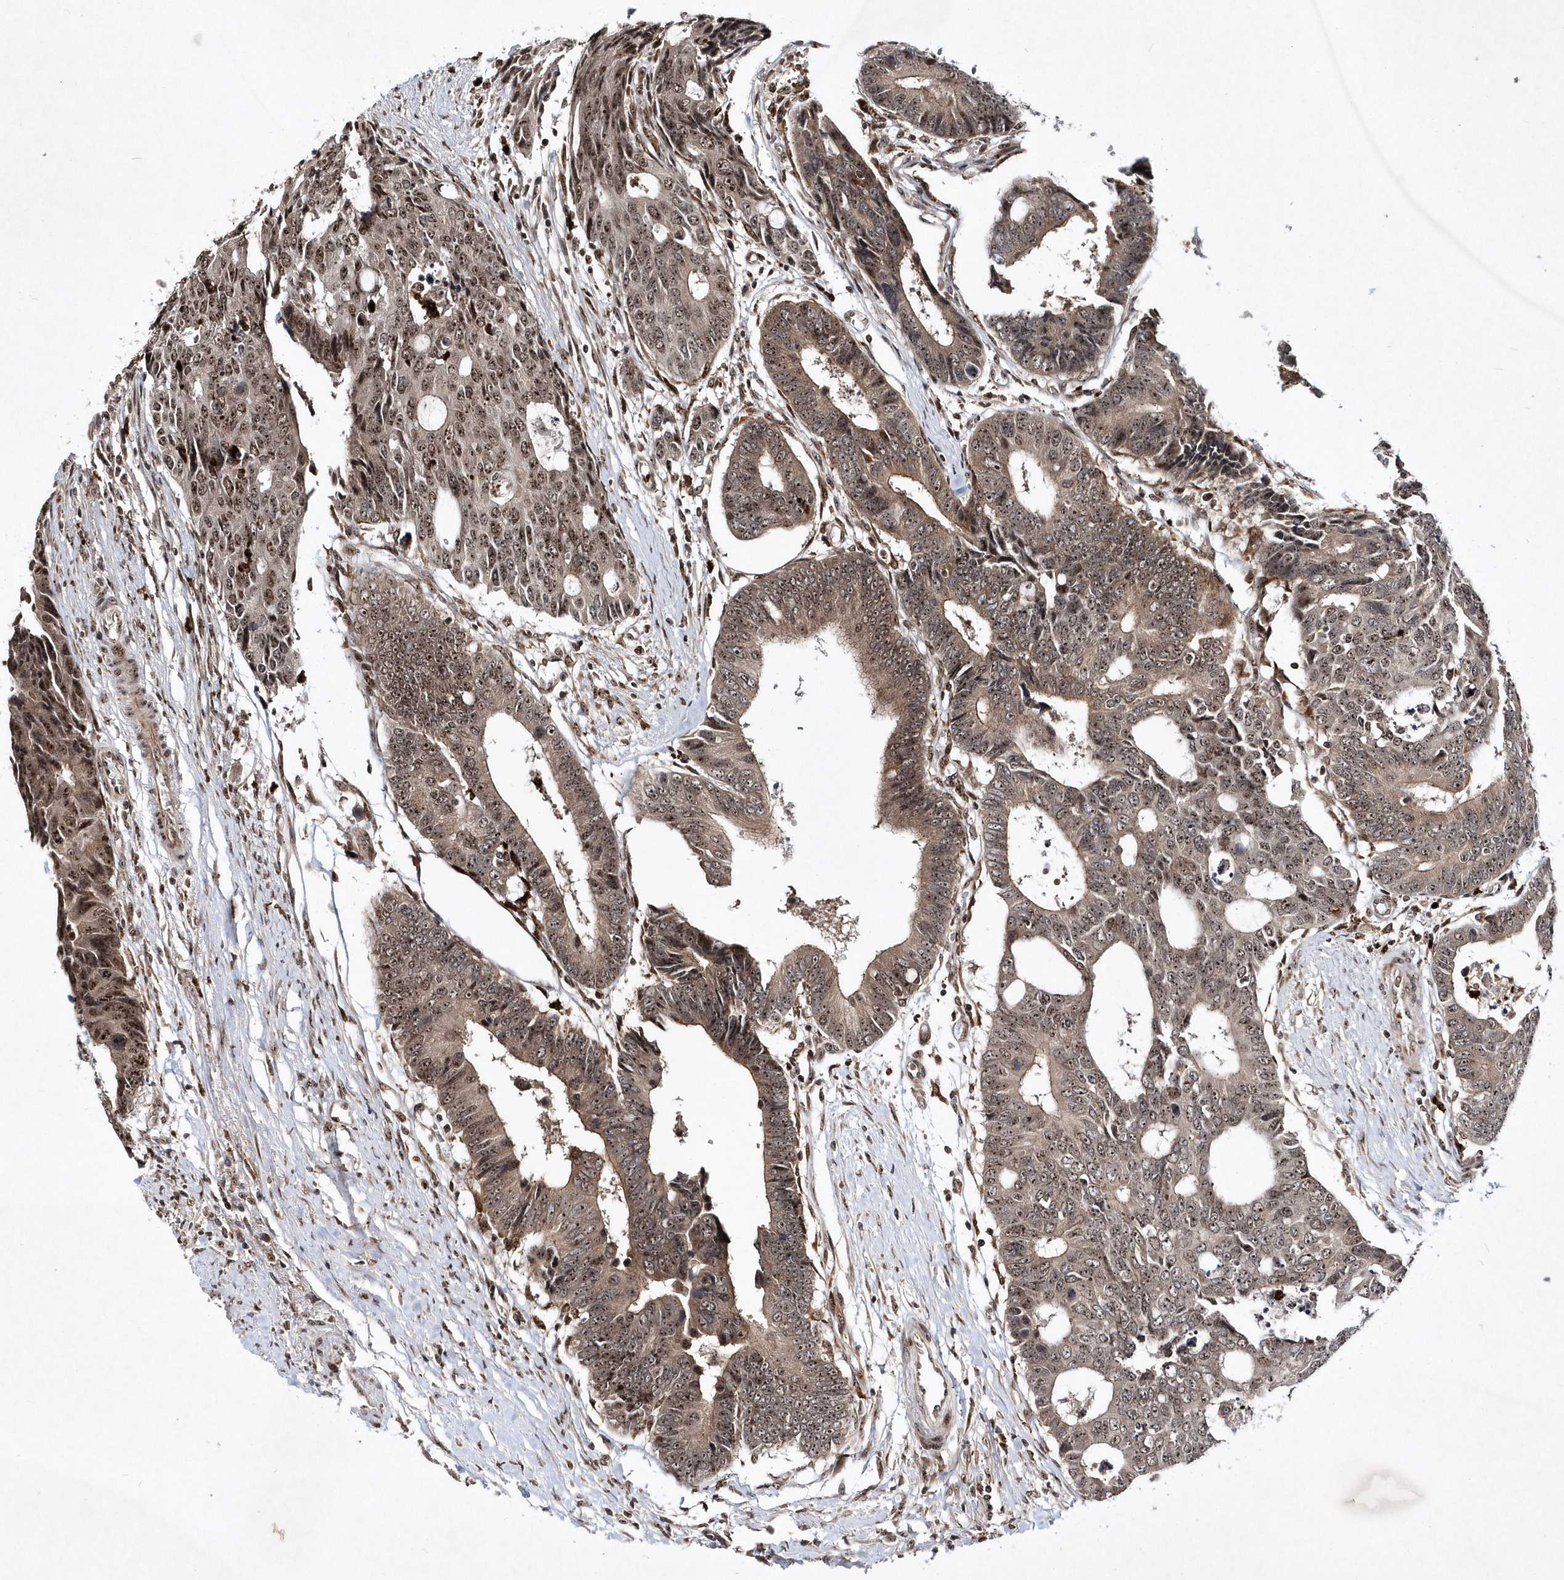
{"staining": {"intensity": "moderate", "quantity": "25%-75%", "location": "cytoplasmic/membranous,nuclear"}, "tissue": "colorectal cancer", "cell_type": "Tumor cells", "image_type": "cancer", "snomed": [{"axis": "morphology", "description": "Adenocarcinoma, NOS"}, {"axis": "topography", "description": "Rectum"}], "caption": "Adenocarcinoma (colorectal) was stained to show a protein in brown. There is medium levels of moderate cytoplasmic/membranous and nuclear expression in about 25%-75% of tumor cells.", "gene": "SOWAHB", "patient": {"sex": "male", "age": 84}}